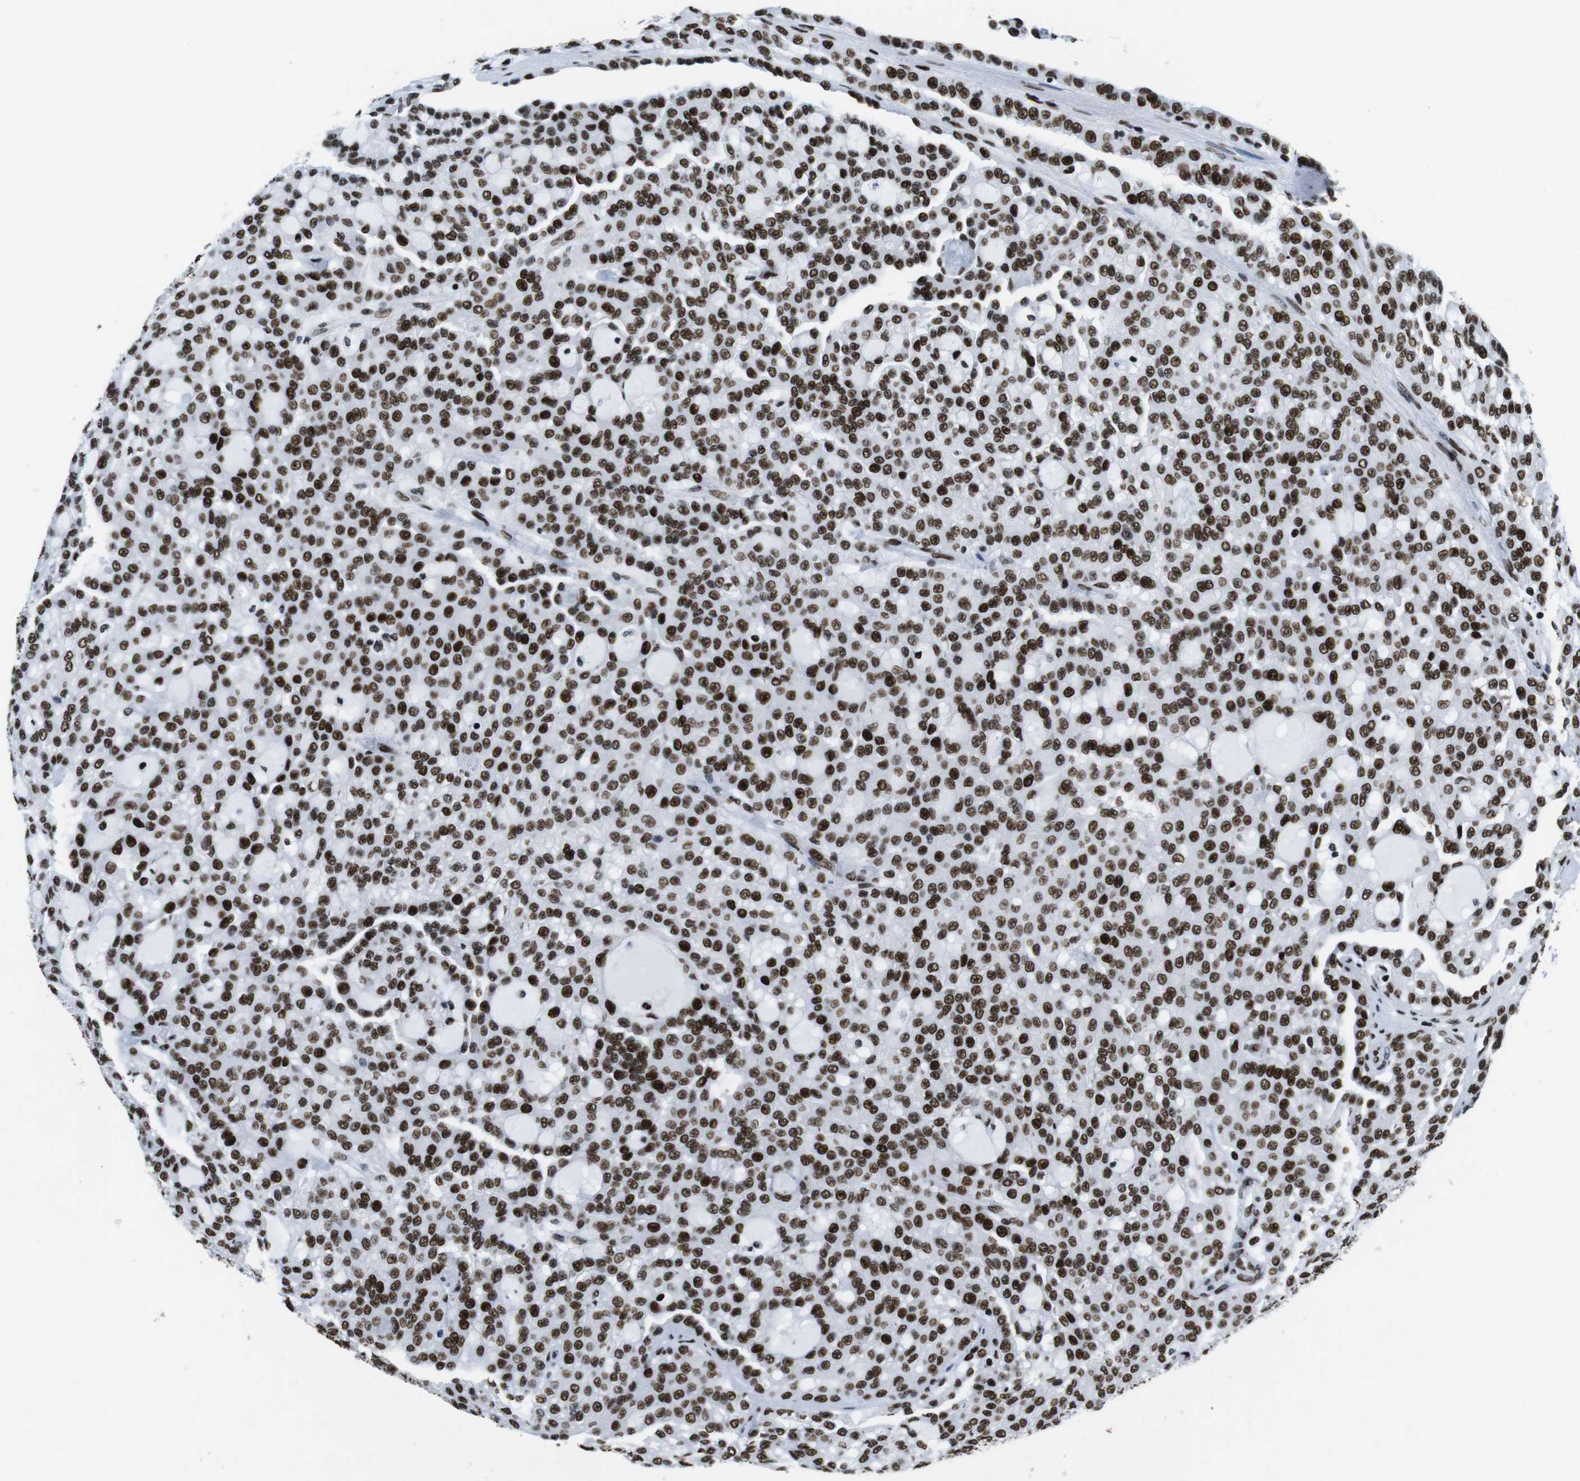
{"staining": {"intensity": "strong", "quantity": ">75%", "location": "nuclear"}, "tissue": "renal cancer", "cell_type": "Tumor cells", "image_type": "cancer", "snomed": [{"axis": "morphology", "description": "Adenocarcinoma, NOS"}, {"axis": "topography", "description": "Kidney"}], "caption": "Immunohistochemistry (IHC) micrograph of neoplastic tissue: renal cancer (adenocarcinoma) stained using immunohistochemistry reveals high levels of strong protein expression localized specifically in the nuclear of tumor cells, appearing as a nuclear brown color.", "gene": "CITED2", "patient": {"sex": "male", "age": 63}}